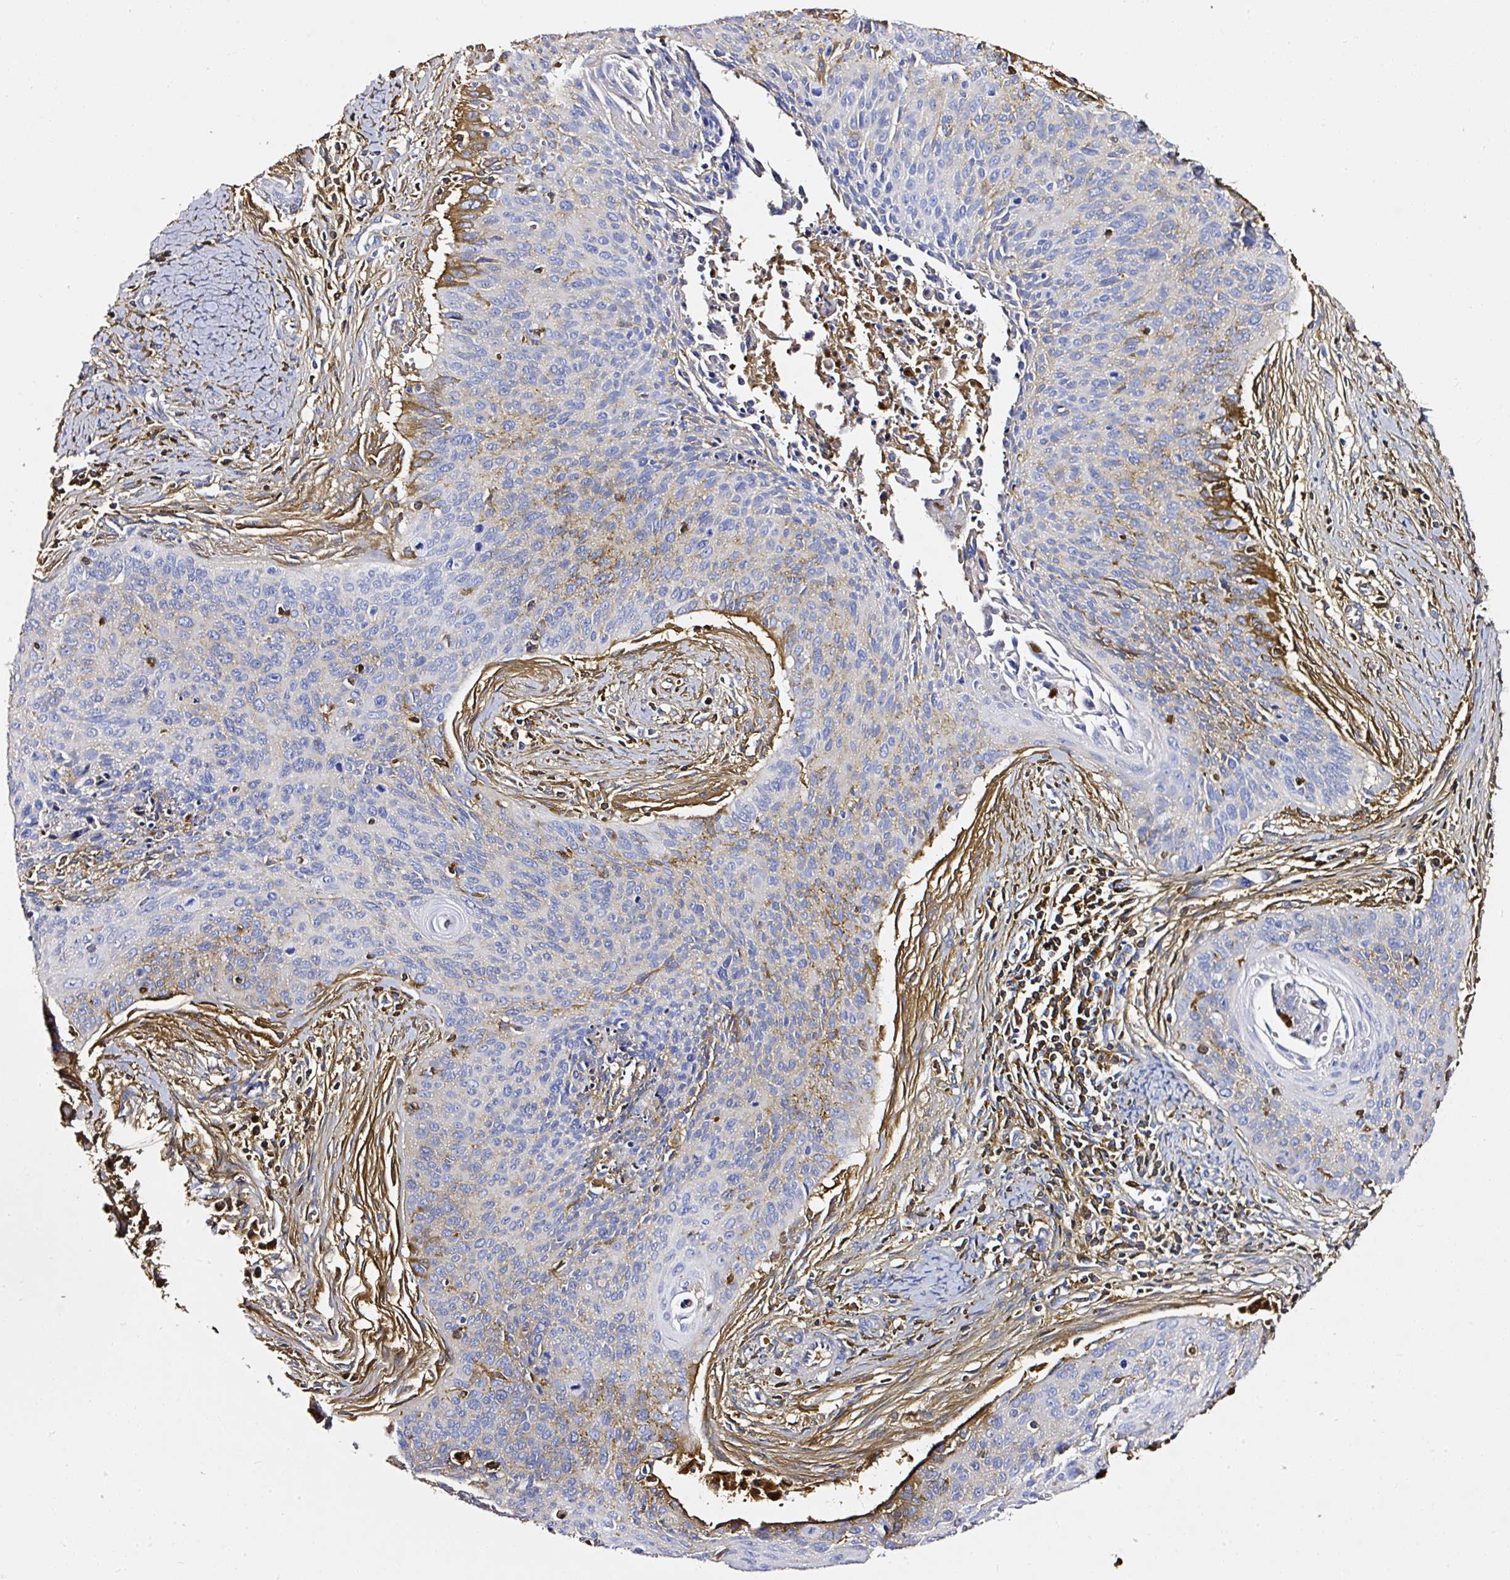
{"staining": {"intensity": "moderate", "quantity": "<25%", "location": "cytoplasmic/membranous"}, "tissue": "cervical cancer", "cell_type": "Tumor cells", "image_type": "cancer", "snomed": [{"axis": "morphology", "description": "Squamous cell carcinoma, NOS"}, {"axis": "topography", "description": "Cervix"}], "caption": "A high-resolution photomicrograph shows immunohistochemistry staining of cervical cancer, which reveals moderate cytoplasmic/membranous expression in about <25% of tumor cells.", "gene": "CLEC3B", "patient": {"sex": "female", "age": 55}}